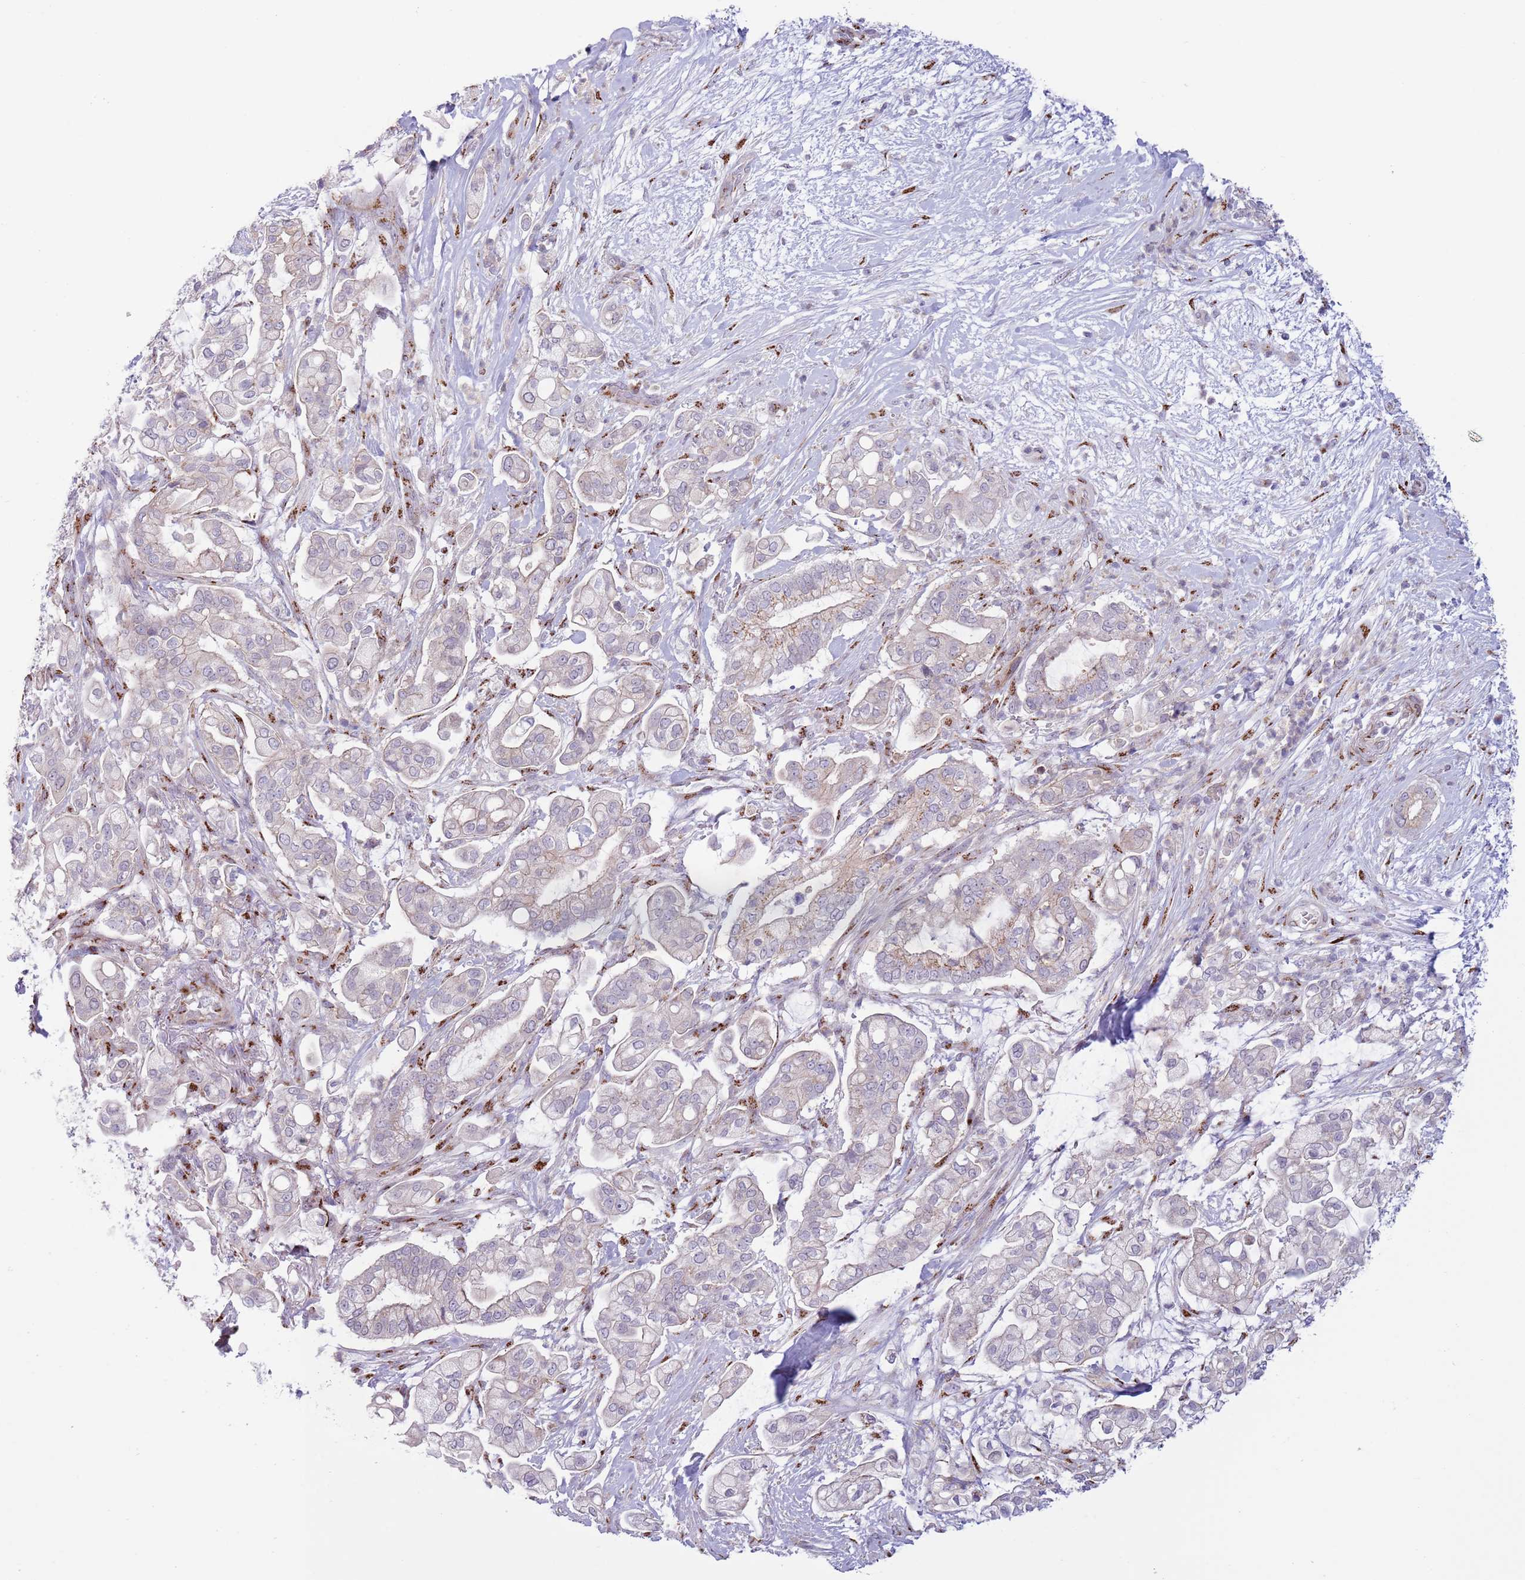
{"staining": {"intensity": "moderate", "quantity": "<25%", "location": "cytoplasmic/membranous"}, "tissue": "pancreatic cancer", "cell_type": "Tumor cells", "image_type": "cancer", "snomed": [{"axis": "morphology", "description": "Adenocarcinoma, NOS"}, {"axis": "topography", "description": "Pancreas"}], "caption": "An image of pancreatic adenocarcinoma stained for a protein reveals moderate cytoplasmic/membranous brown staining in tumor cells.", "gene": "C20orf96", "patient": {"sex": "female", "age": 69}}